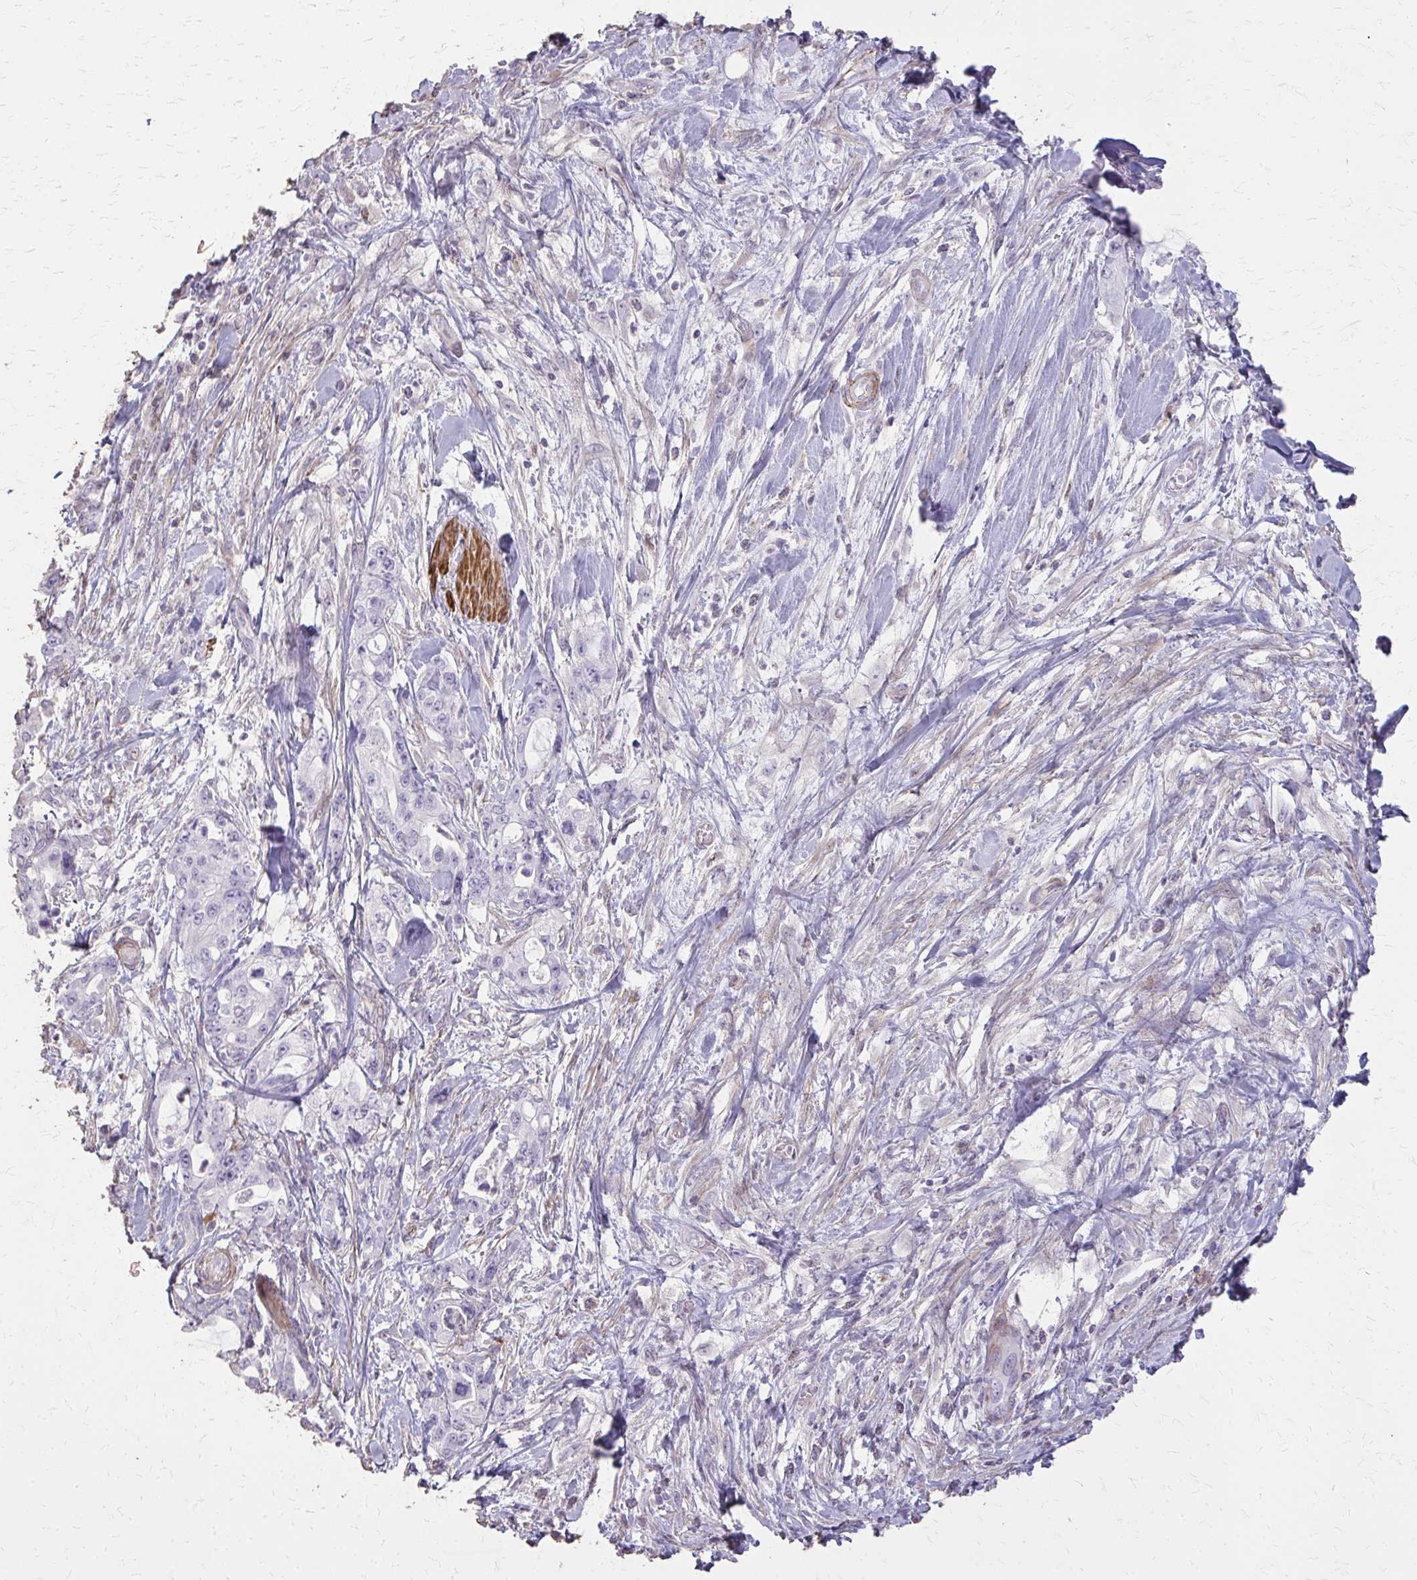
{"staining": {"intensity": "negative", "quantity": "none", "location": "none"}, "tissue": "pancreatic cancer", "cell_type": "Tumor cells", "image_type": "cancer", "snomed": [{"axis": "morphology", "description": "Adenocarcinoma, NOS"}, {"axis": "topography", "description": "Pancreas"}], "caption": "Immunohistochemistry (IHC) of pancreatic cancer exhibits no staining in tumor cells.", "gene": "TENM4", "patient": {"sex": "female", "age": 61}}